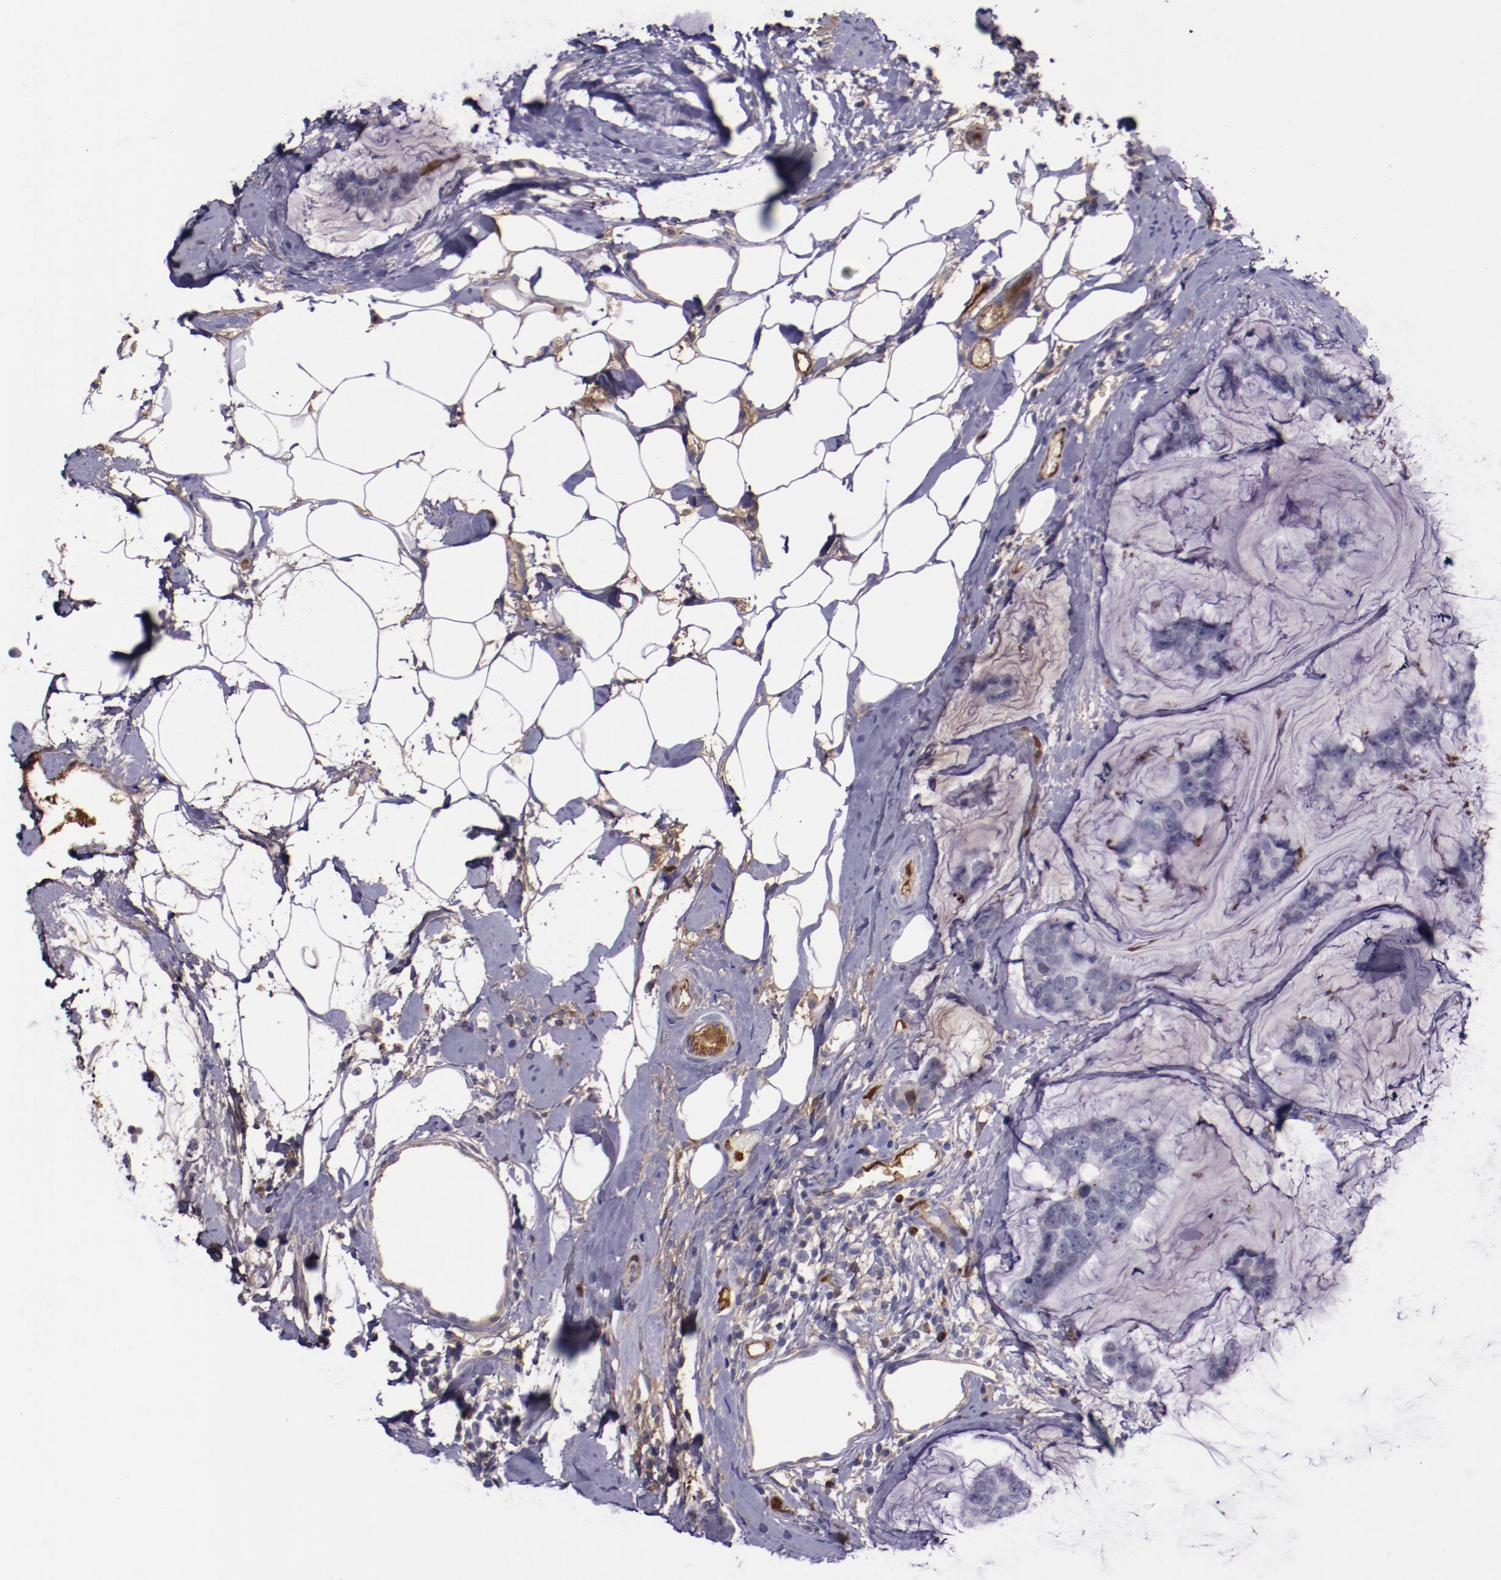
{"staining": {"intensity": "weak", "quantity": "<25%", "location": "cytoplasmic/membranous"}, "tissue": "breast cancer", "cell_type": "Tumor cells", "image_type": "cancer", "snomed": [{"axis": "morphology", "description": "Normal tissue, NOS"}, {"axis": "morphology", "description": "Duct carcinoma"}, {"axis": "topography", "description": "Breast"}], "caption": "Immunohistochemical staining of human breast cancer (invasive ductal carcinoma) shows no significant staining in tumor cells.", "gene": "APOH", "patient": {"sex": "female", "age": 50}}